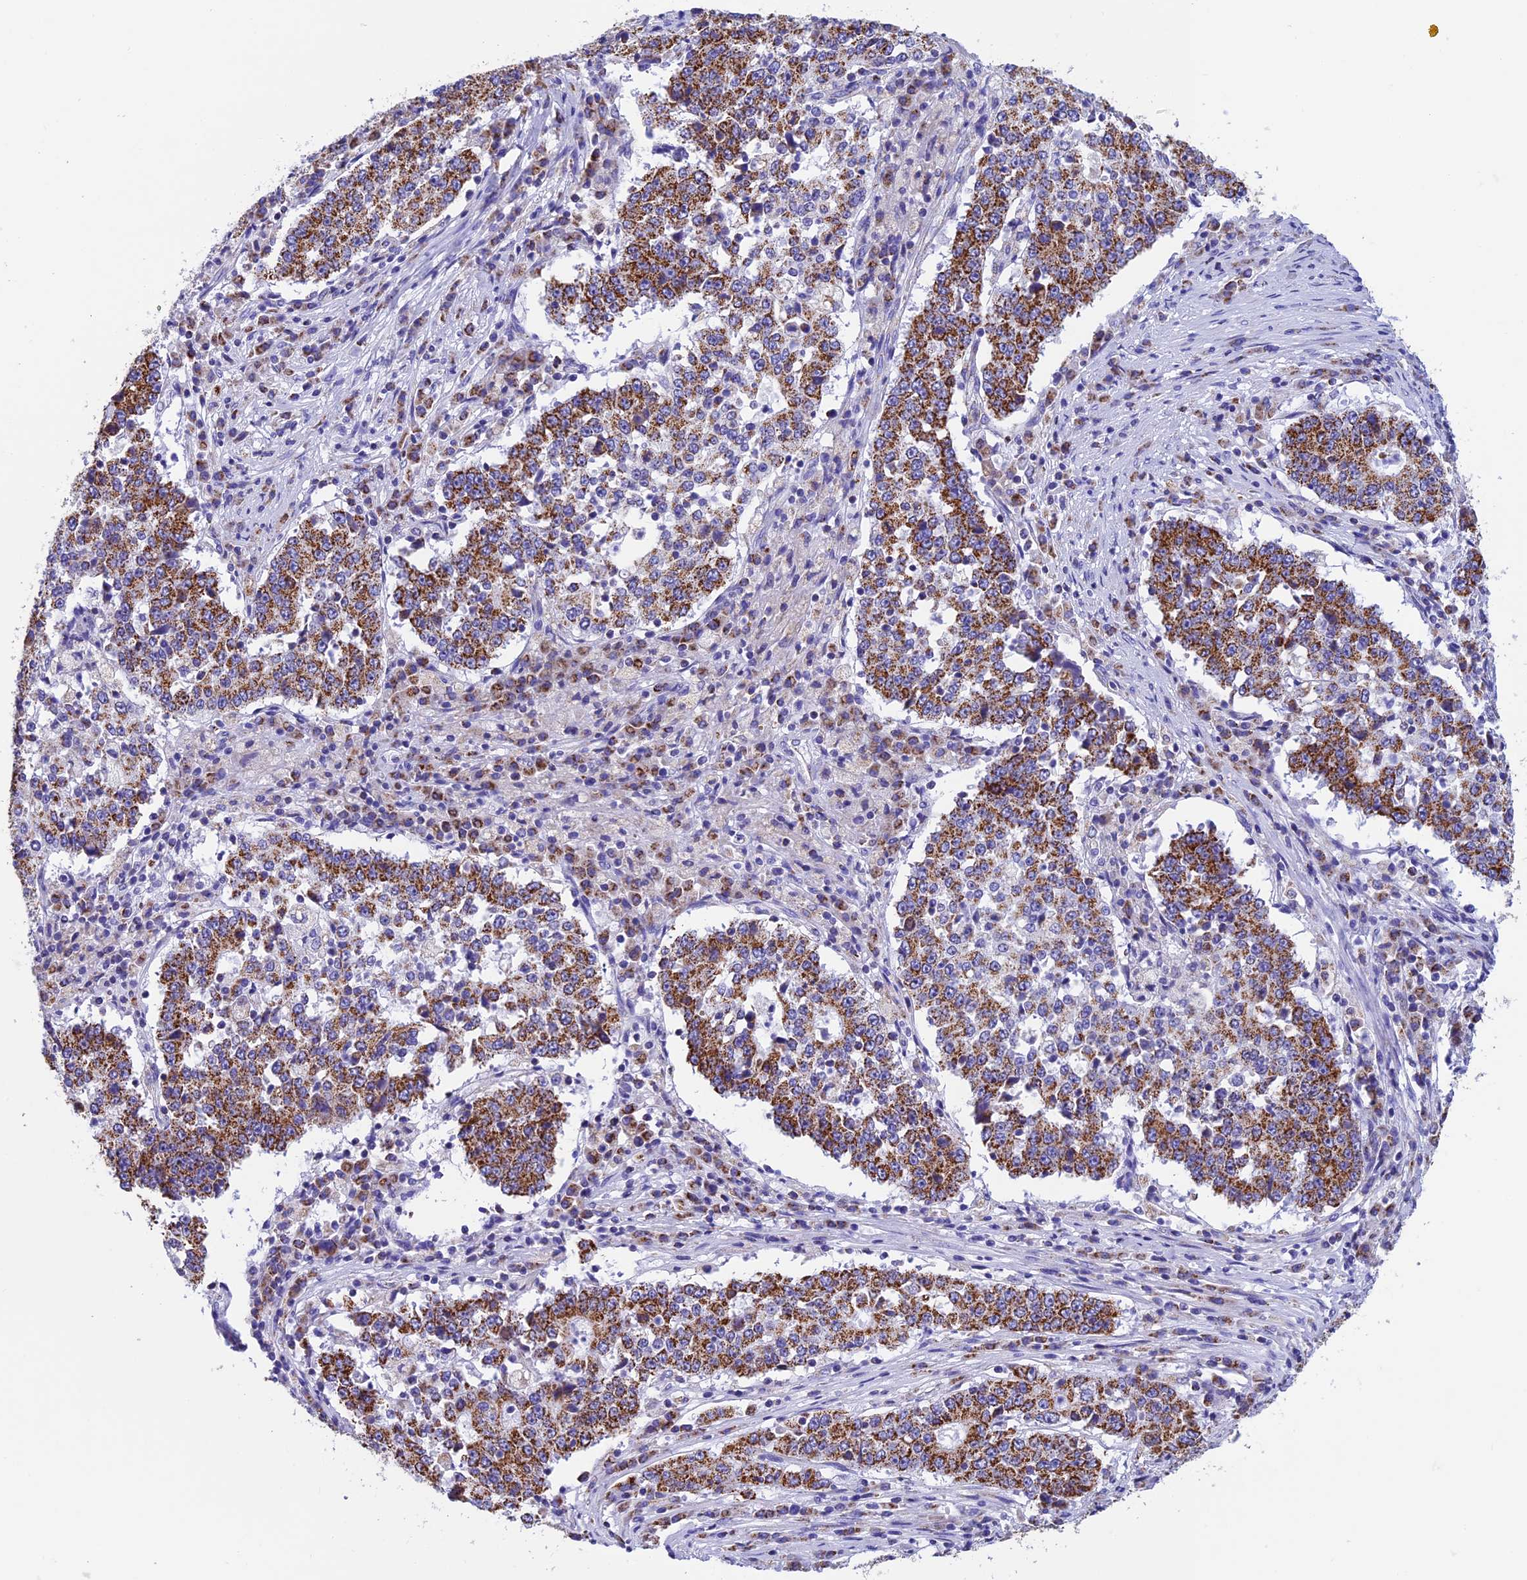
{"staining": {"intensity": "moderate", "quantity": ">75%", "location": "cytoplasmic/membranous"}, "tissue": "stomach cancer", "cell_type": "Tumor cells", "image_type": "cancer", "snomed": [{"axis": "morphology", "description": "Adenocarcinoma, NOS"}, {"axis": "topography", "description": "Stomach"}], "caption": "A medium amount of moderate cytoplasmic/membranous staining is present in approximately >75% of tumor cells in adenocarcinoma (stomach) tissue. (DAB (3,3'-diaminobenzidine) IHC, brown staining for protein, blue staining for nuclei).", "gene": "SLC8B1", "patient": {"sex": "male", "age": 59}}